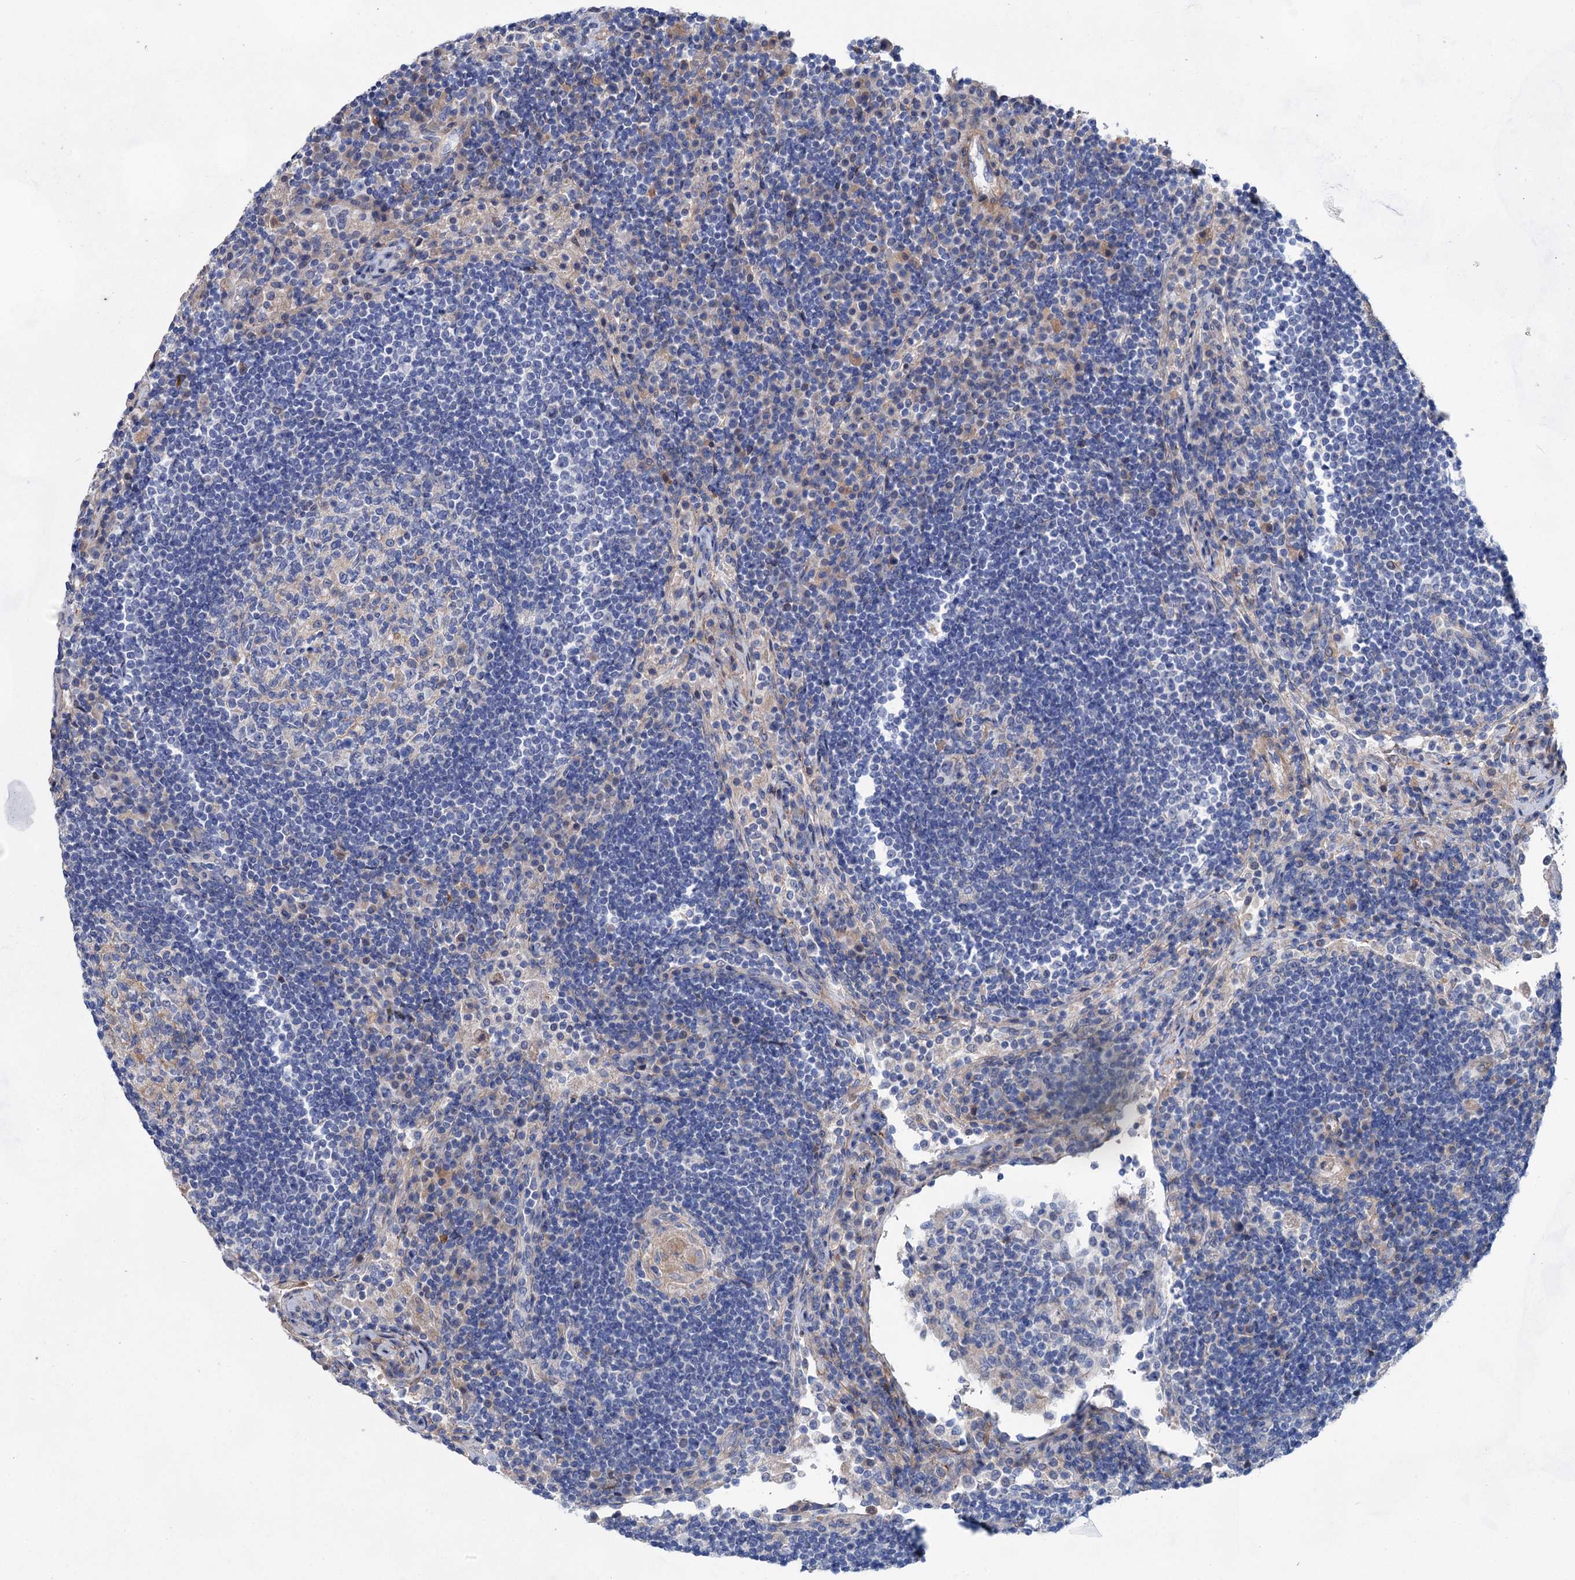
{"staining": {"intensity": "negative", "quantity": "none", "location": "none"}, "tissue": "lymph node", "cell_type": "Germinal center cells", "image_type": "normal", "snomed": [{"axis": "morphology", "description": "Normal tissue, NOS"}, {"axis": "topography", "description": "Lymph node"}], "caption": "This histopathology image is of normal lymph node stained with immunohistochemistry to label a protein in brown with the nuclei are counter-stained blue. There is no staining in germinal center cells. The staining is performed using DAB brown chromogen with nuclei counter-stained in using hematoxylin.", "gene": "GPR155", "patient": {"sex": "female", "age": 53}}